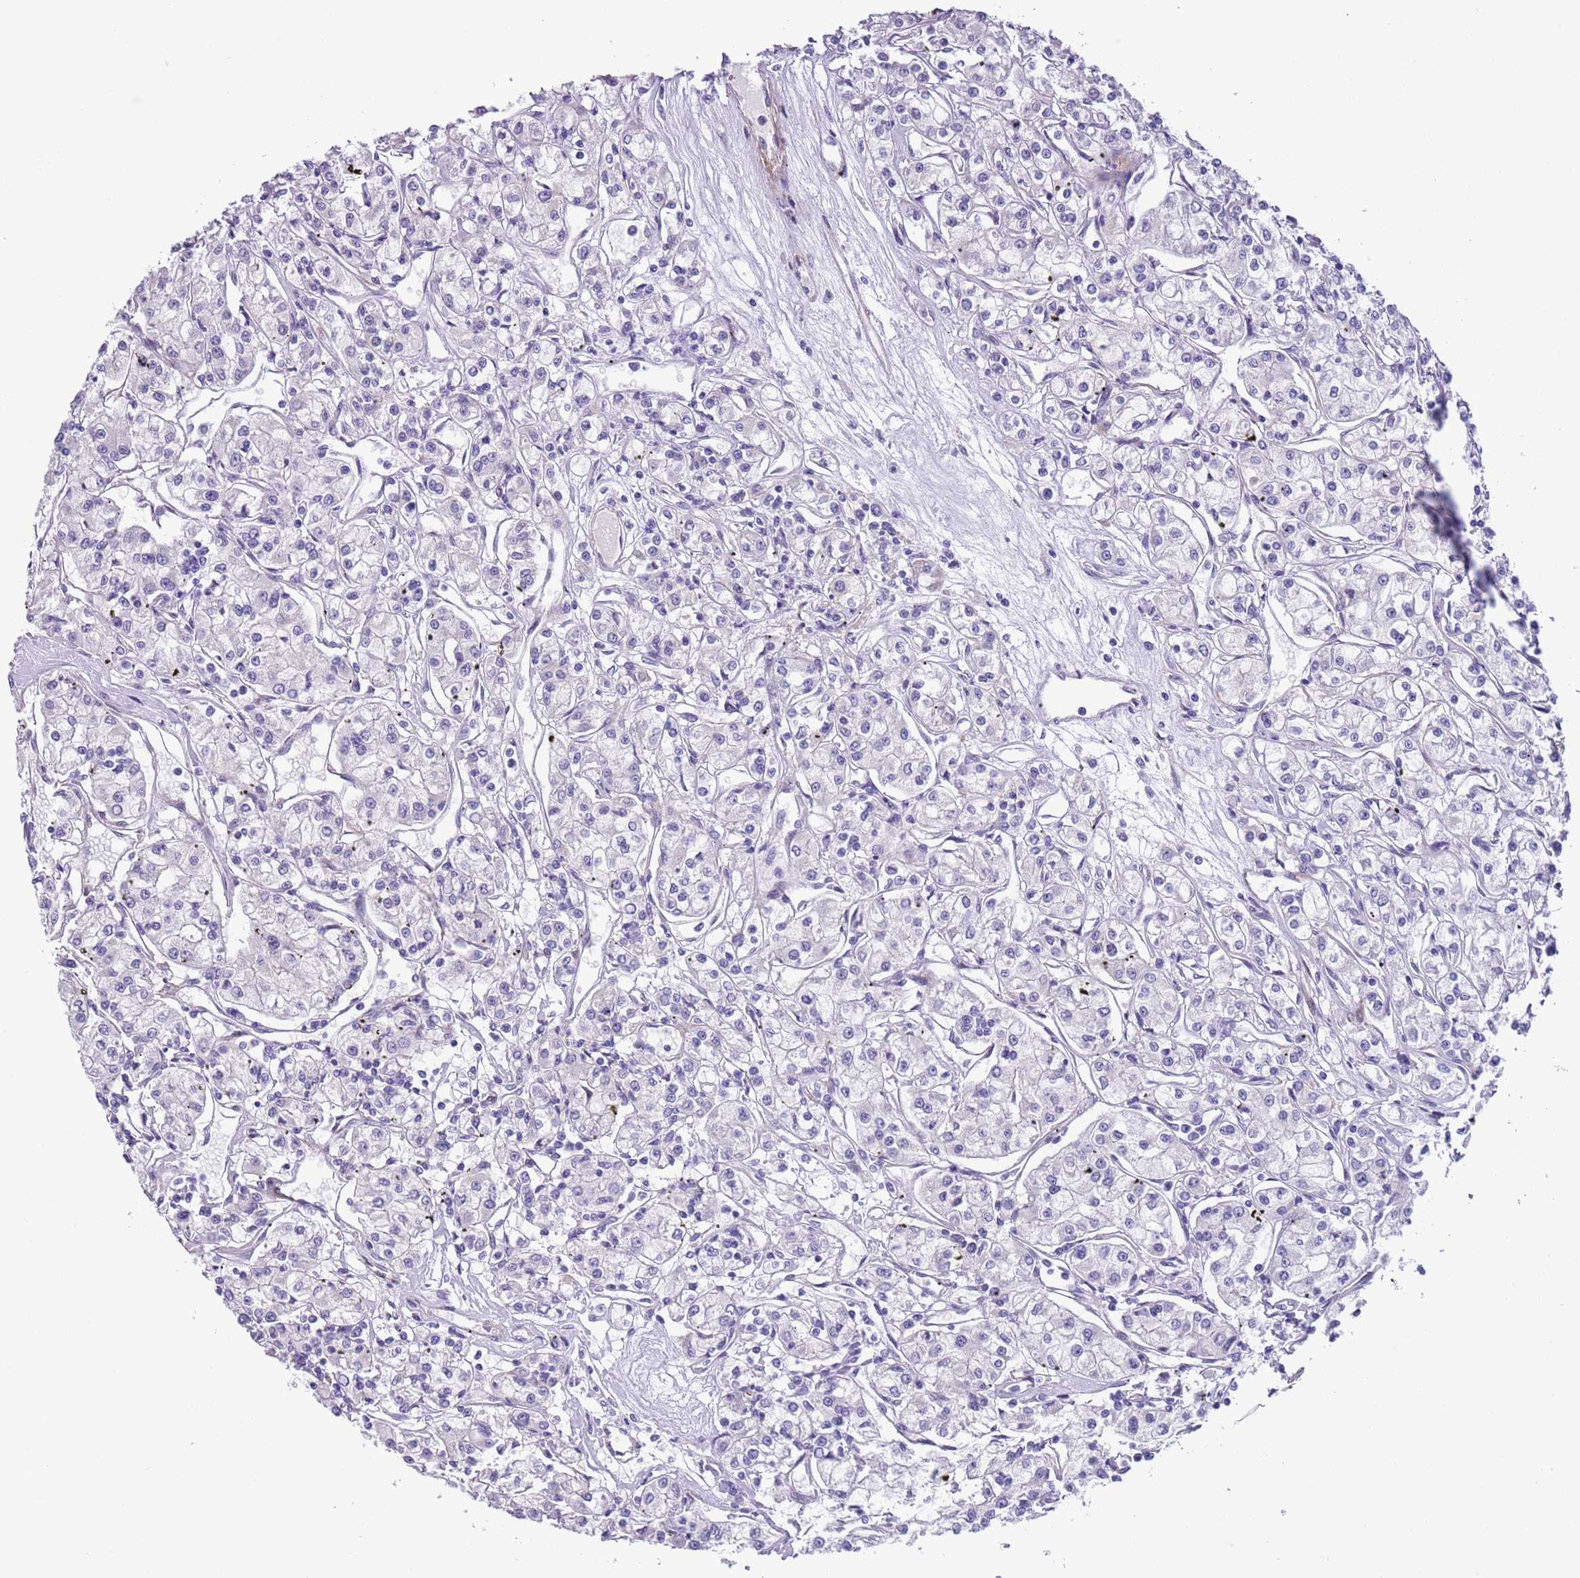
{"staining": {"intensity": "negative", "quantity": "none", "location": "none"}, "tissue": "renal cancer", "cell_type": "Tumor cells", "image_type": "cancer", "snomed": [{"axis": "morphology", "description": "Adenocarcinoma, NOS"}, {"axis": "topography", "description": "Kidney"}], "caption": "This is an immunohistochemistry photomicrograph of adenocarcinoma (renal). There is no staining in tumor cells.", "gene": "MRPL32", "patient": {"sex": "female", "age": 59}}